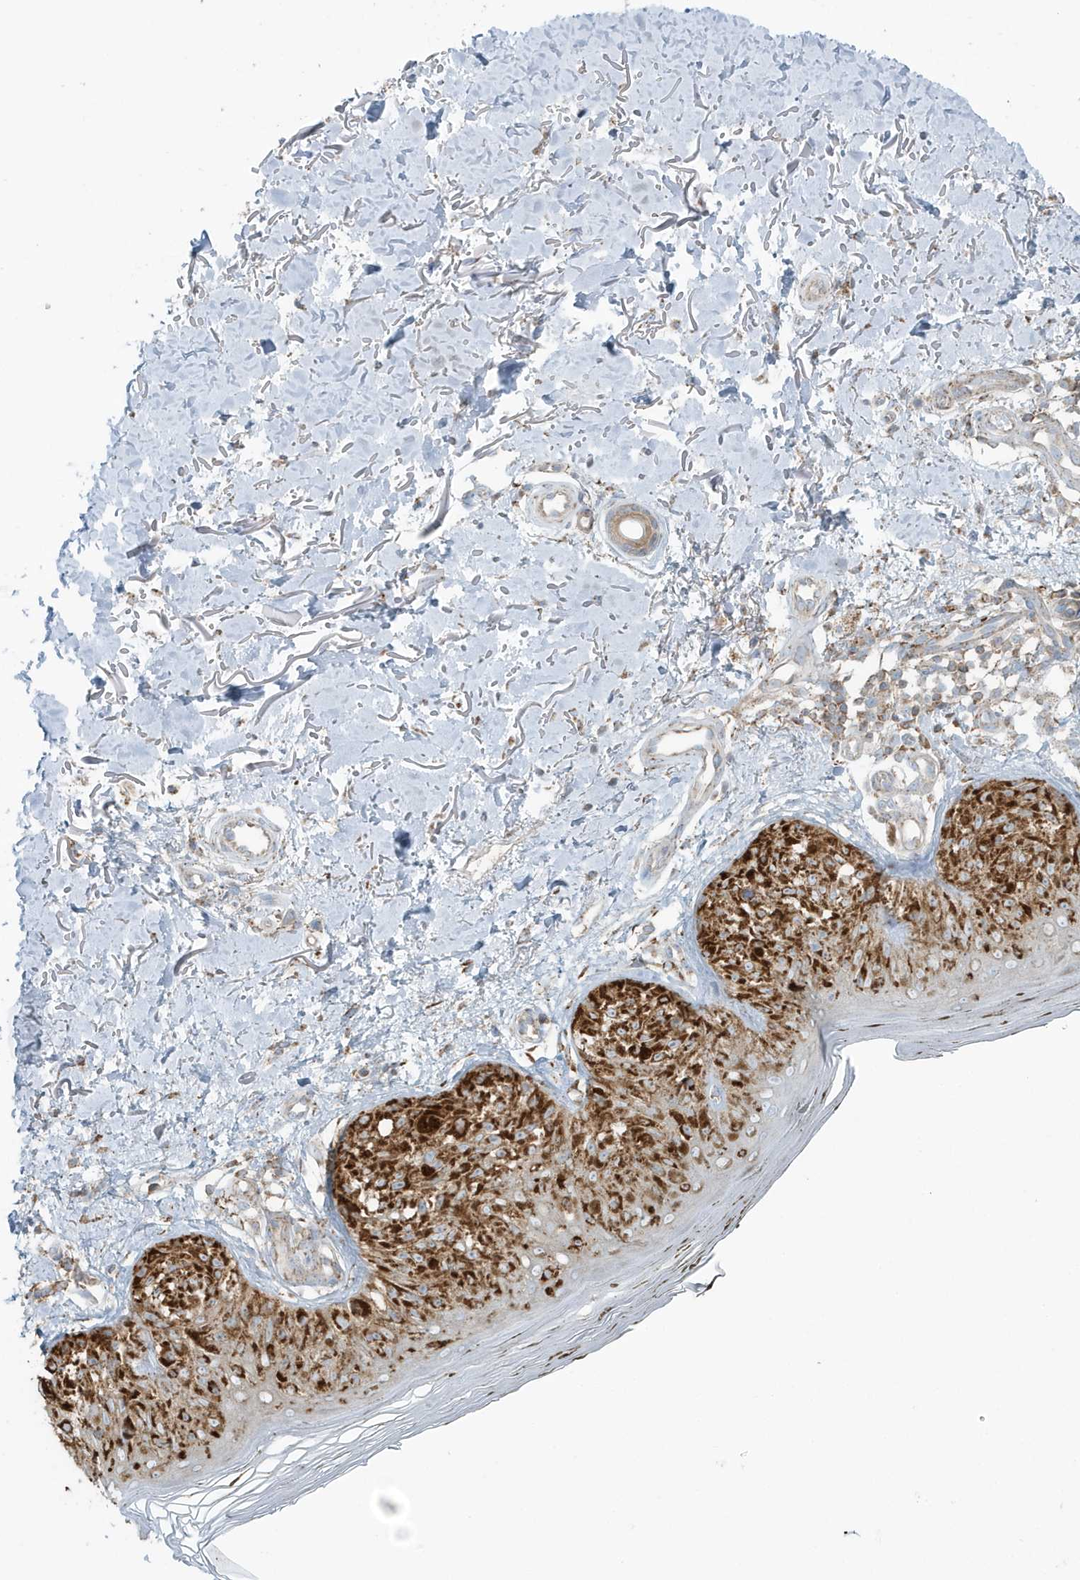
{"staining": {"intensity": "strong", "quantity": ">75%", "location": "cytoplasmic/membranous"}, "tissue": "melanoma", "cell_type": "Tumor cells", "image_type": "cancer", "snomed": [{"axis": "morphology", "description": "Malignant melanoma, NOS"}, {"axis": "topography", "description": "Skin"}], "caption": "Human malignant melanoma stained with a brown dye reveals strong cytoplasmic/membranous positive expression in about >75% of tumor cells.", "gene": "RAB11FIP3", "patient": {"sex": "female", "age": 50}}